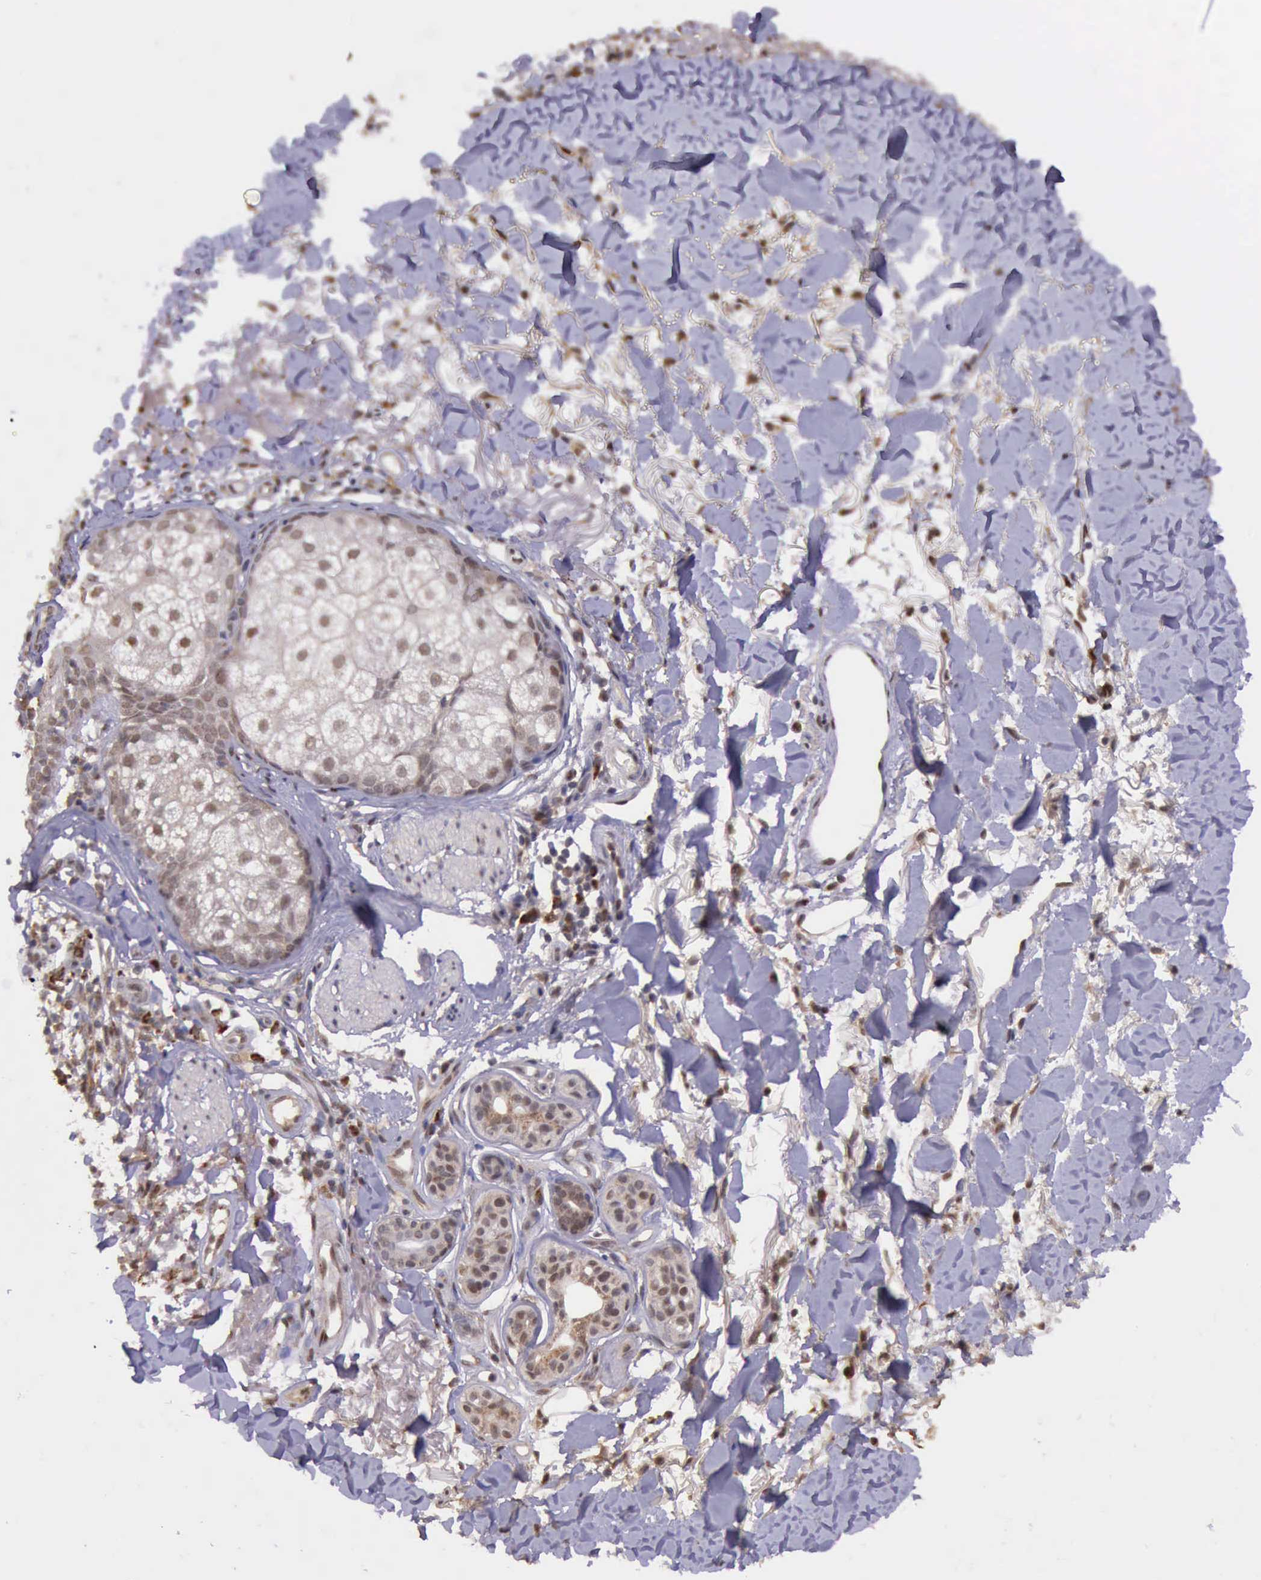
{"staining": {"intensity": "weak", "quantity": "25%-75%", "location": "cytoplasmic/membranous"}, "tissue": "skin cancer", "cell_type": "Tumor cells", "image_type": "cancer", "snomed": [{"axis": "morphology", "description": "Basal cell carcinoma"}, {"axis": "topography", "description": "Skin"}], "caption": "Immunohistochemical staining of human skin cancer (basal cell carcinoma) shows low levels of weak cytoplasmic/membranous expression in about 25%-75% of tumor cells.", "gene": "ARMCX3", "patient": {"sex": "female", "age": 81}}